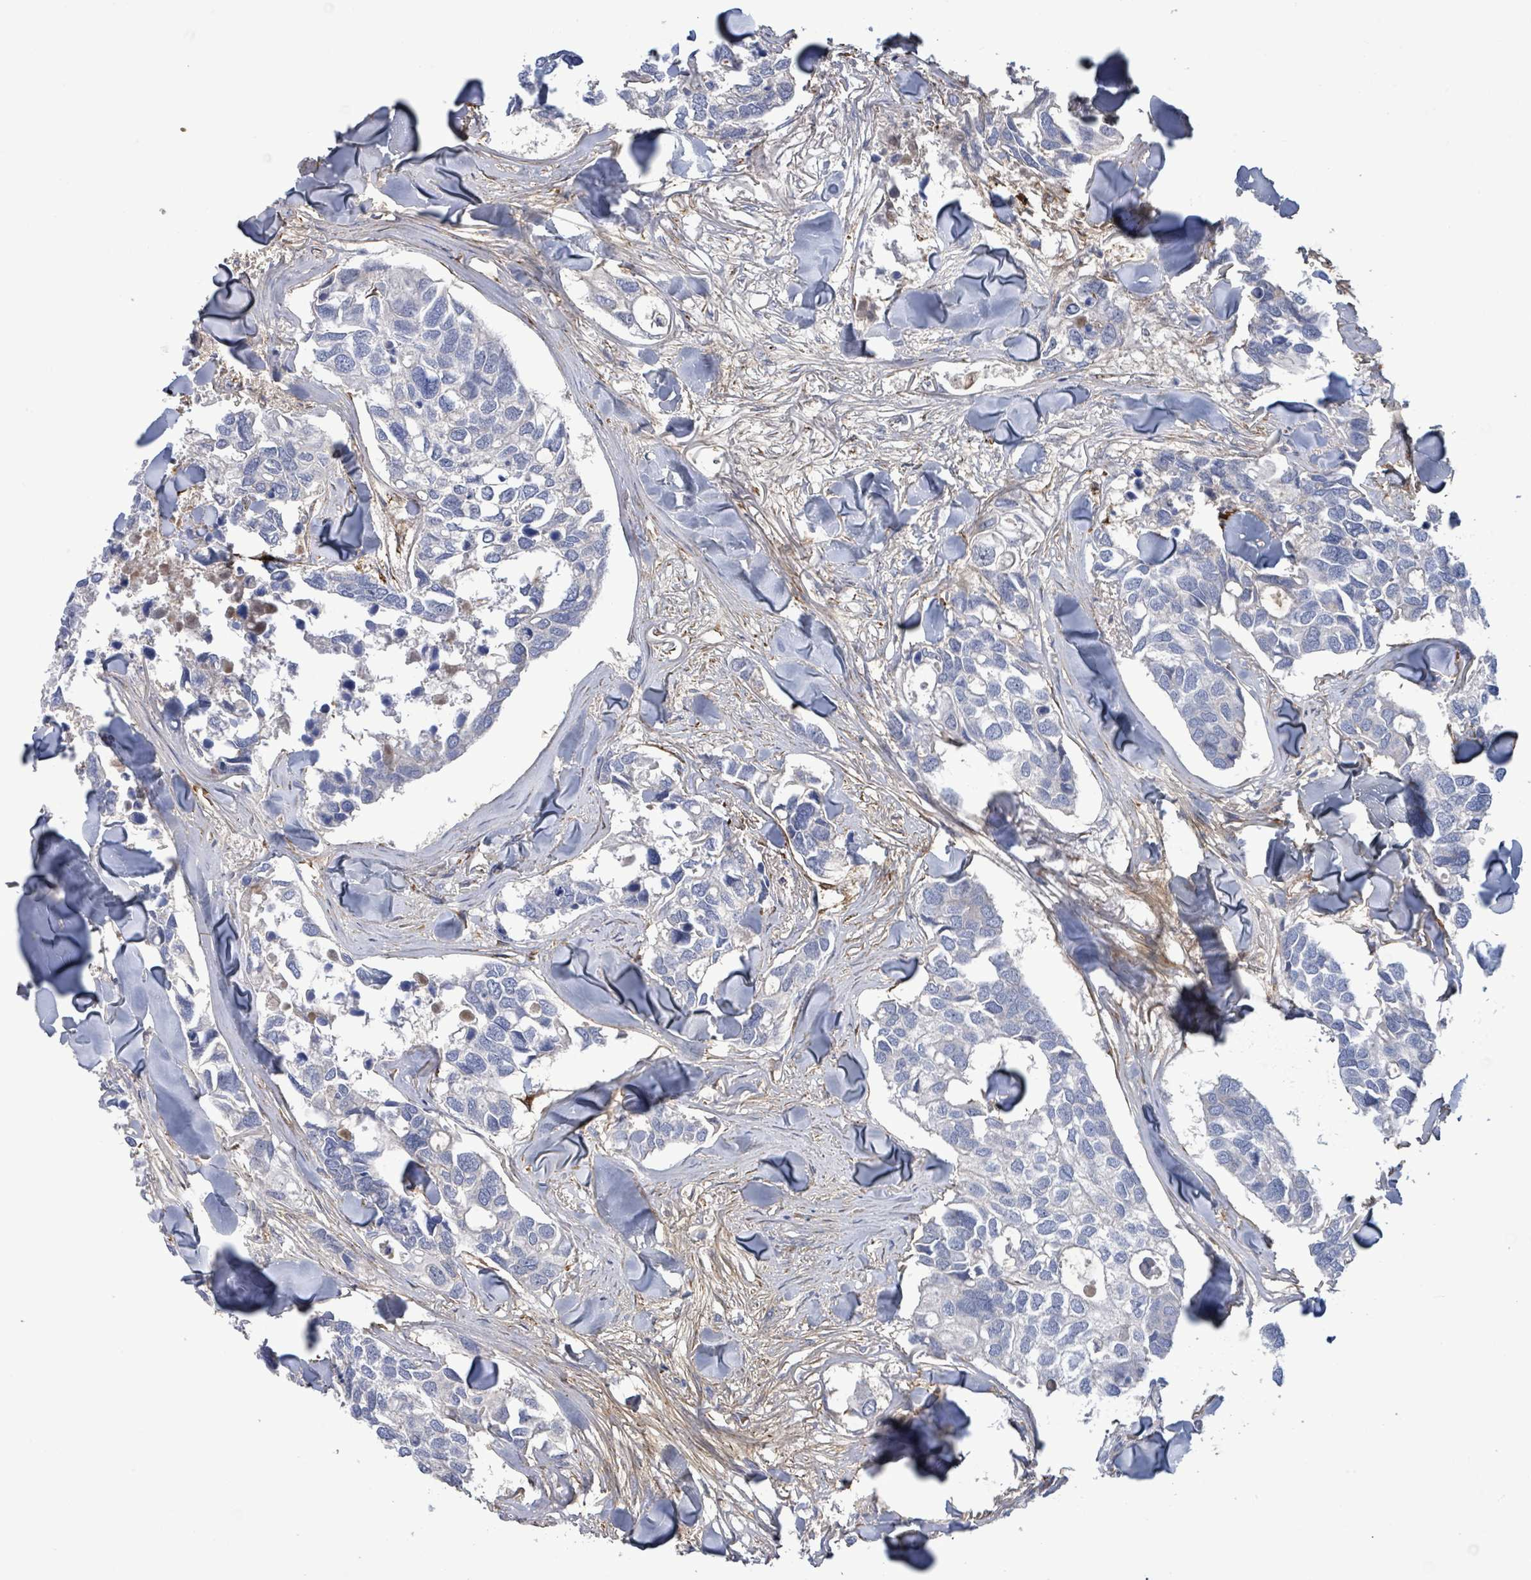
{"staining": {"intensity": "negative", "quantity": "none", "location": "none"}, "tissue": "breast cancer", "cell_type": "Tumor cells", "image_type": "cancer", "snomed": [{"axis": "morphology", "description": "Duct carcinoma"}, {"axis": "topography", "description": "Breast"}], "caption": "A histopathology image of human breast cancer (infiltrating ductal carcinoma) is negative for staining in tumor cells.", "gene": "DMRTC1B", "patient": {"sex": "female", "age": 83}}